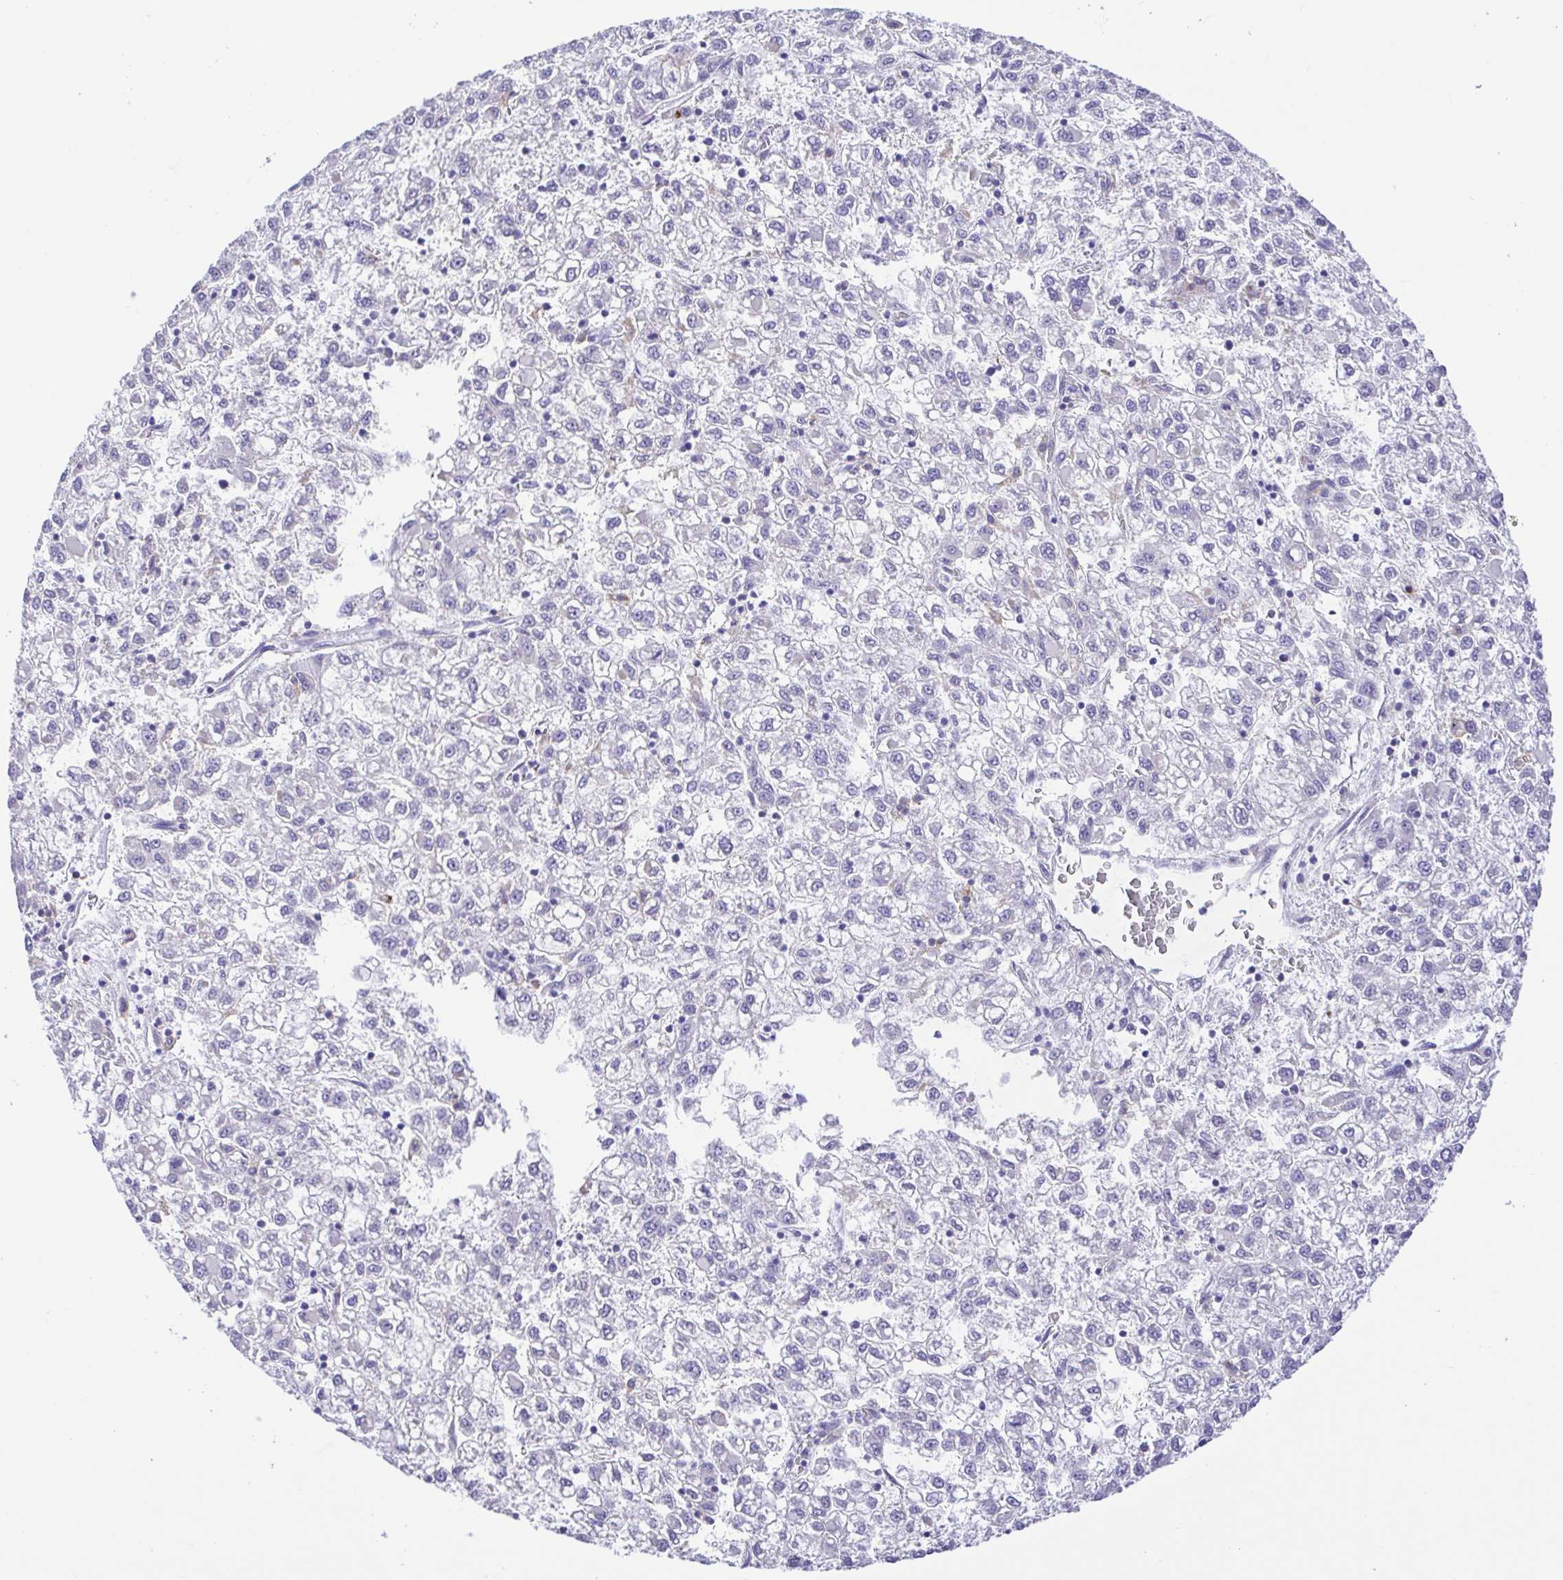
{"staining": {"intensity": "negative", "quantity": "none", "location": "none"}, "tissue": "liver cancer", "cell_type": "Tumor cells", "image_type": "cancer", "snomed": [{"axis": "morphology", "description": "Carcinoma, Hepatocellular, NOS"}, {"axis": "topography", "description": "Liver"}], "caption": "Tumor cells are negative for protein expression in human liver cancer. (Stains: DAB immunohistochemistry (IHC) with hematoxylin counter stain, Microscopy: brightfield microscopy at high magnification).", "gene": "CD72", "patient": {"sex": "male", "age": 40}}